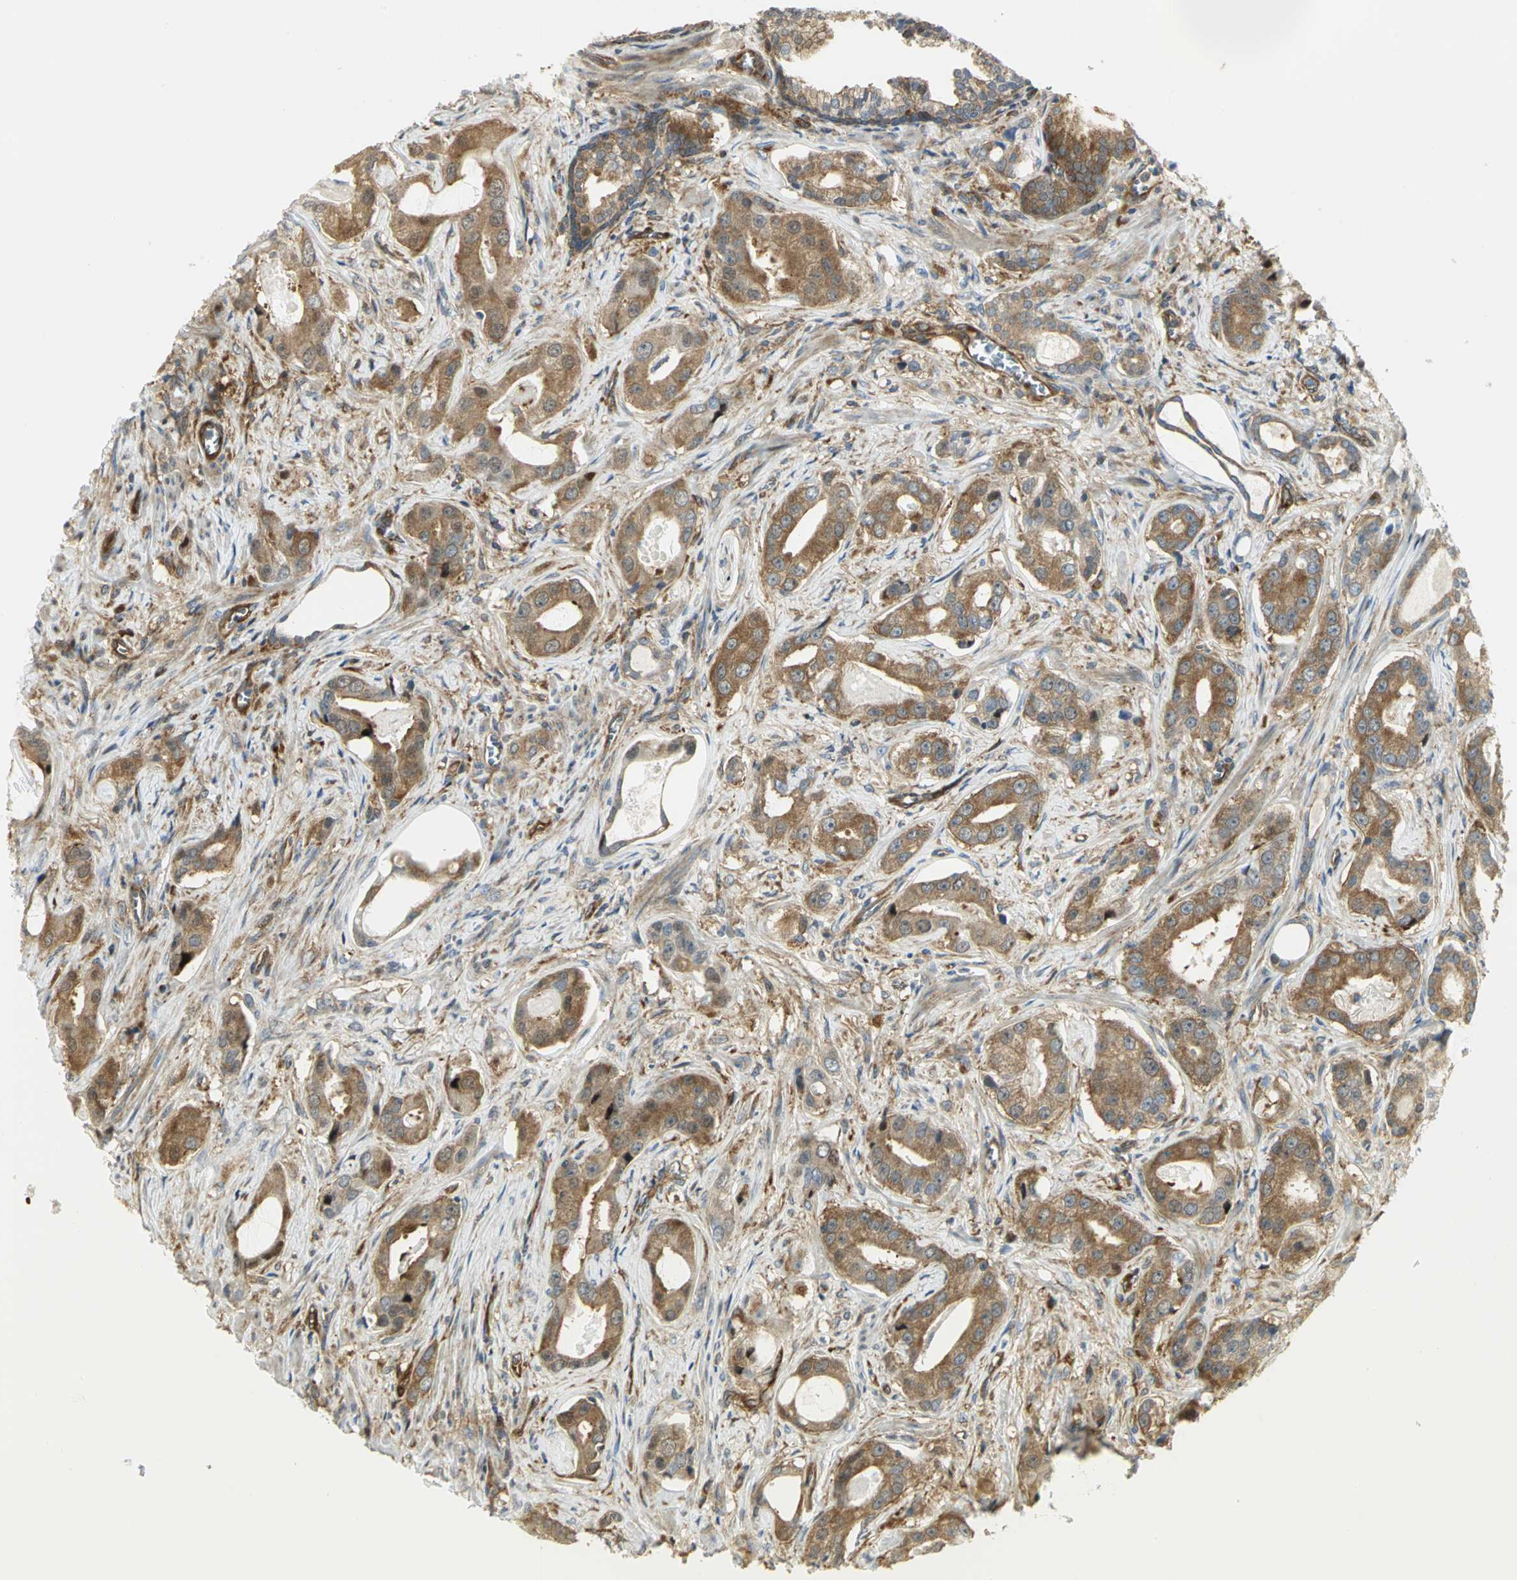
{"staining": {"intensity": "moderate", "quantity": ">75%", "location": "cytoplasmic/membranous"}, "tissue": "prostate cancer", "cell_type": "Tumor cells", "image_type": "cancer", "snomed": [{"axis": "morphology", "description": "Adenocarcinoma, Low grade"}, {"axis": "topography", "description": "Prostate"}], "caption": "Immunohistochemistry of human prostate cancer (adenocarcinoma (low-grade)) displays medium levels of moderate cytoplasmic/membranous positivity in approximately >75% of tumor cells. Using DAB (3,3'-diaminobenzidine) (brown) and hematoxylin (blue) stains, captured at high magnification using brightfield microscopy.", "gene": "EEA1", "patient": {"sex": "male", "age": 59}}